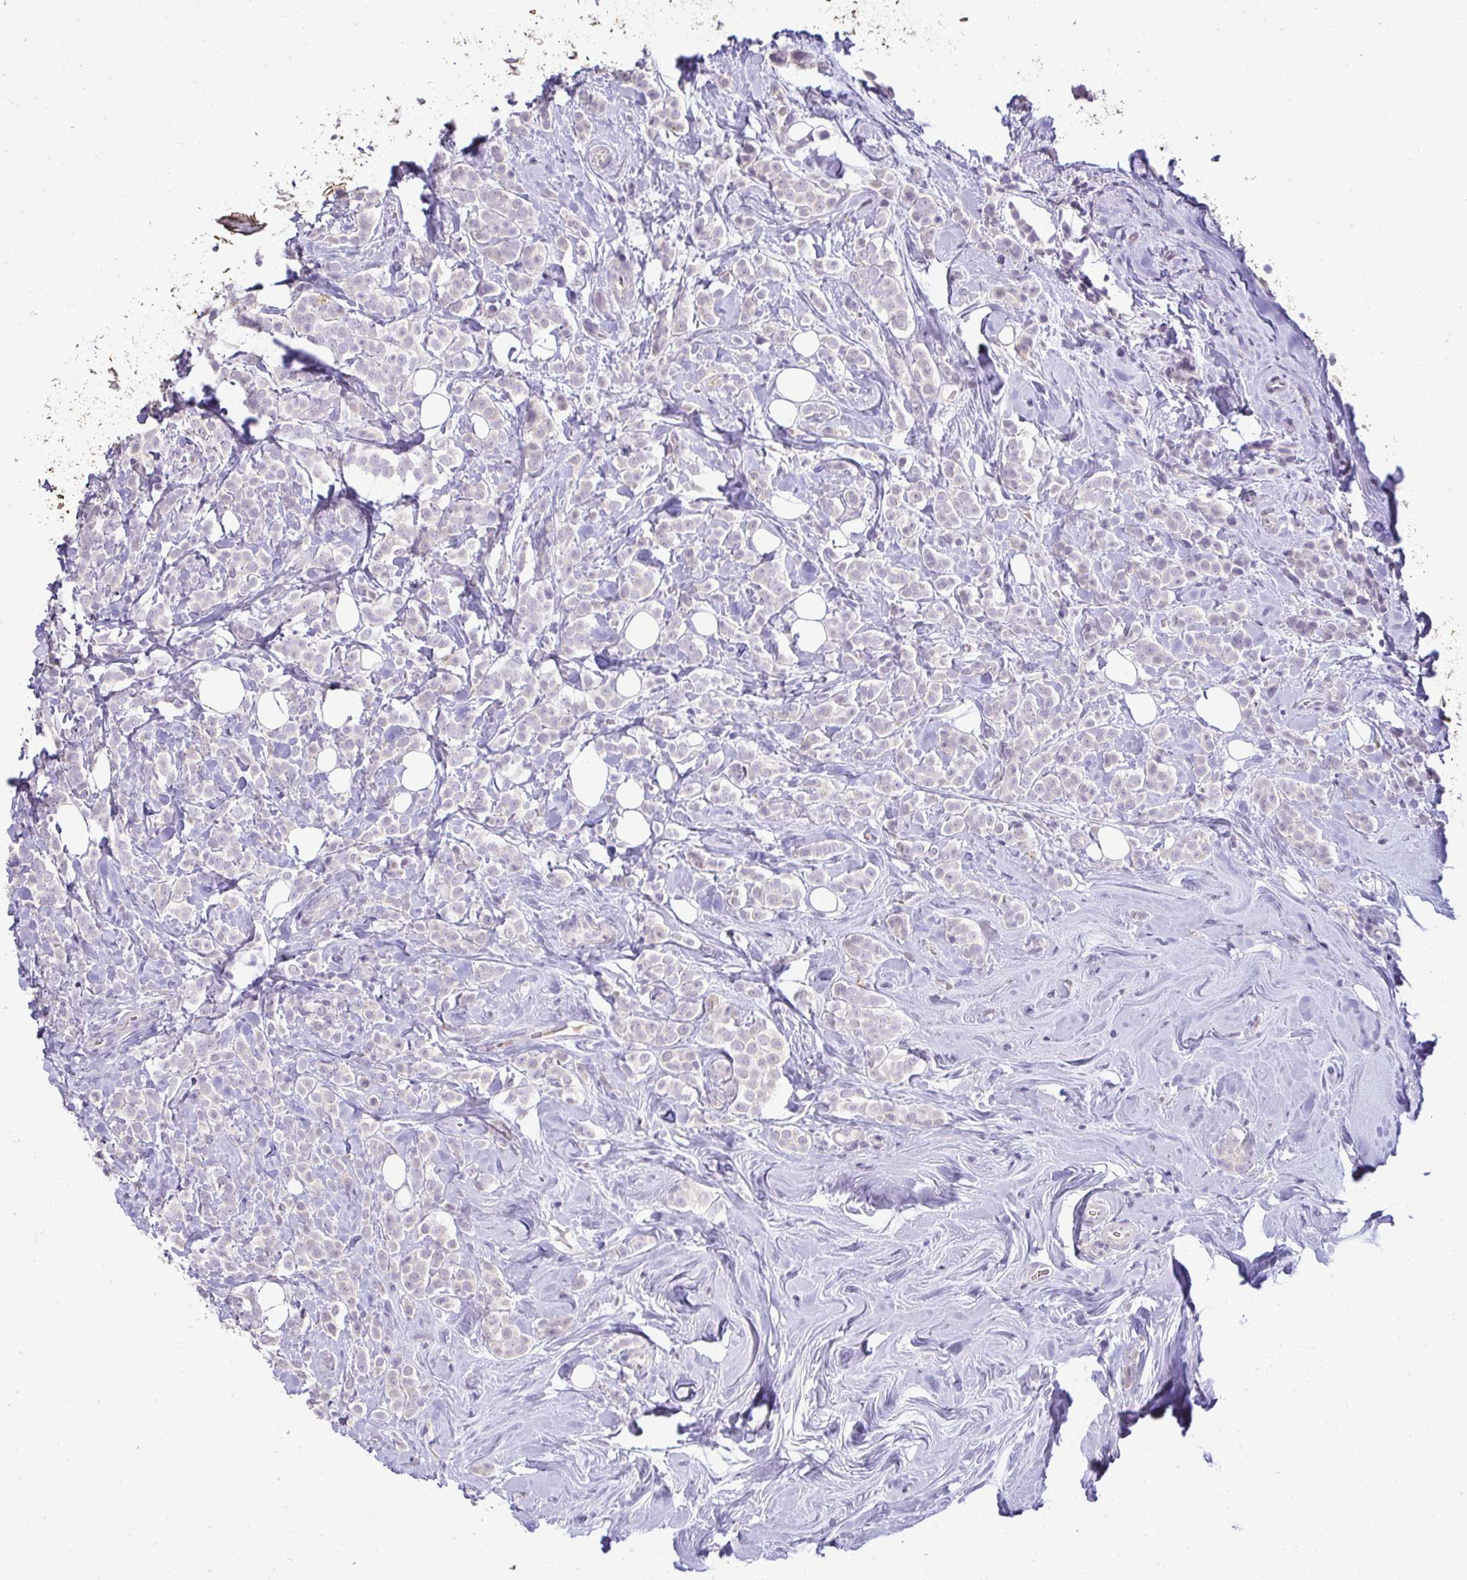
{"staining": {"intensity": "negative", "quantity": "none", "location": "none"}, "tissue": "breast cancer", "cell_type": "Tumor cells", "image_type": "cancer", "snomed": [{"axis": "morphology", "description": "Lobular carcinoma"}, {"axis": "topography", "description": "Breast"}], "caption": "Breast lobular carcinoma was stained to show a protein in brown. There is no significant positivity in tumor cells. Brightfield microscopy of immunohistochemistry stained with DAB (3,3'-diaminobenzidine) (brown) and hematoxylin (blue), captured at high magnification.", "gene": "CMPK1", "patient": {"sex": "female", "age": 49}}